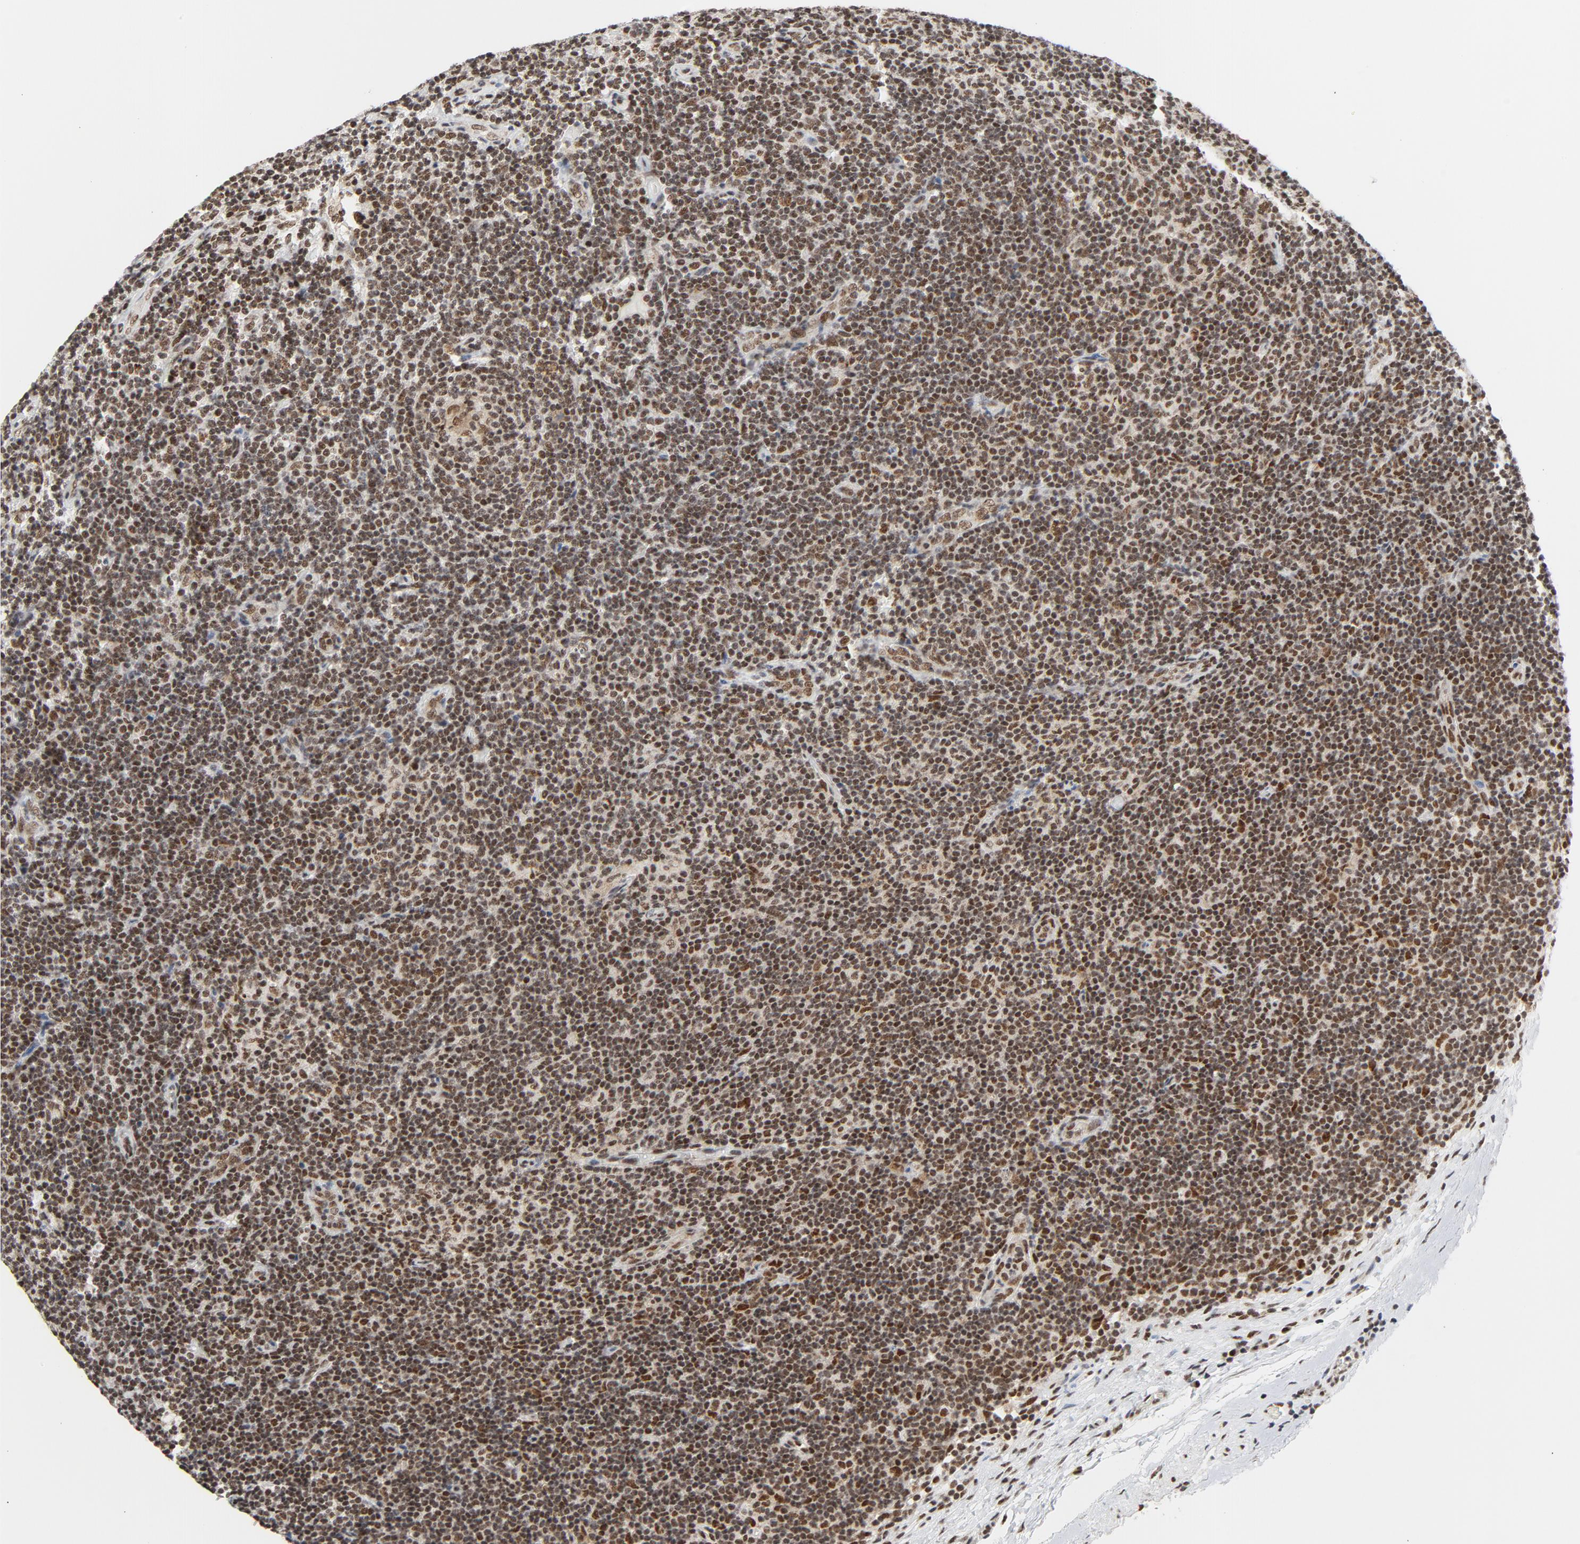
{"staining": {"intensity": "strong", "quantity": ">75%", "location": "nuclear"}, "tissue": "lymphoma", "cell_type": "Tumor cells", "image_type": "cancer", "snomed": [{"axis": "morphology", "description": "Malignant lymphoma, non-Hodgkin's type, Low grade"}, {"axis": "topography", "description": "Lymph node"}], "caption": "Immunohistochemical staining of lymphoma displays high levels of strong nuclear staining in about >75% of tumor cells.", "gene": "ERCC1", "patient": {"sex": "male", "age": 70}}